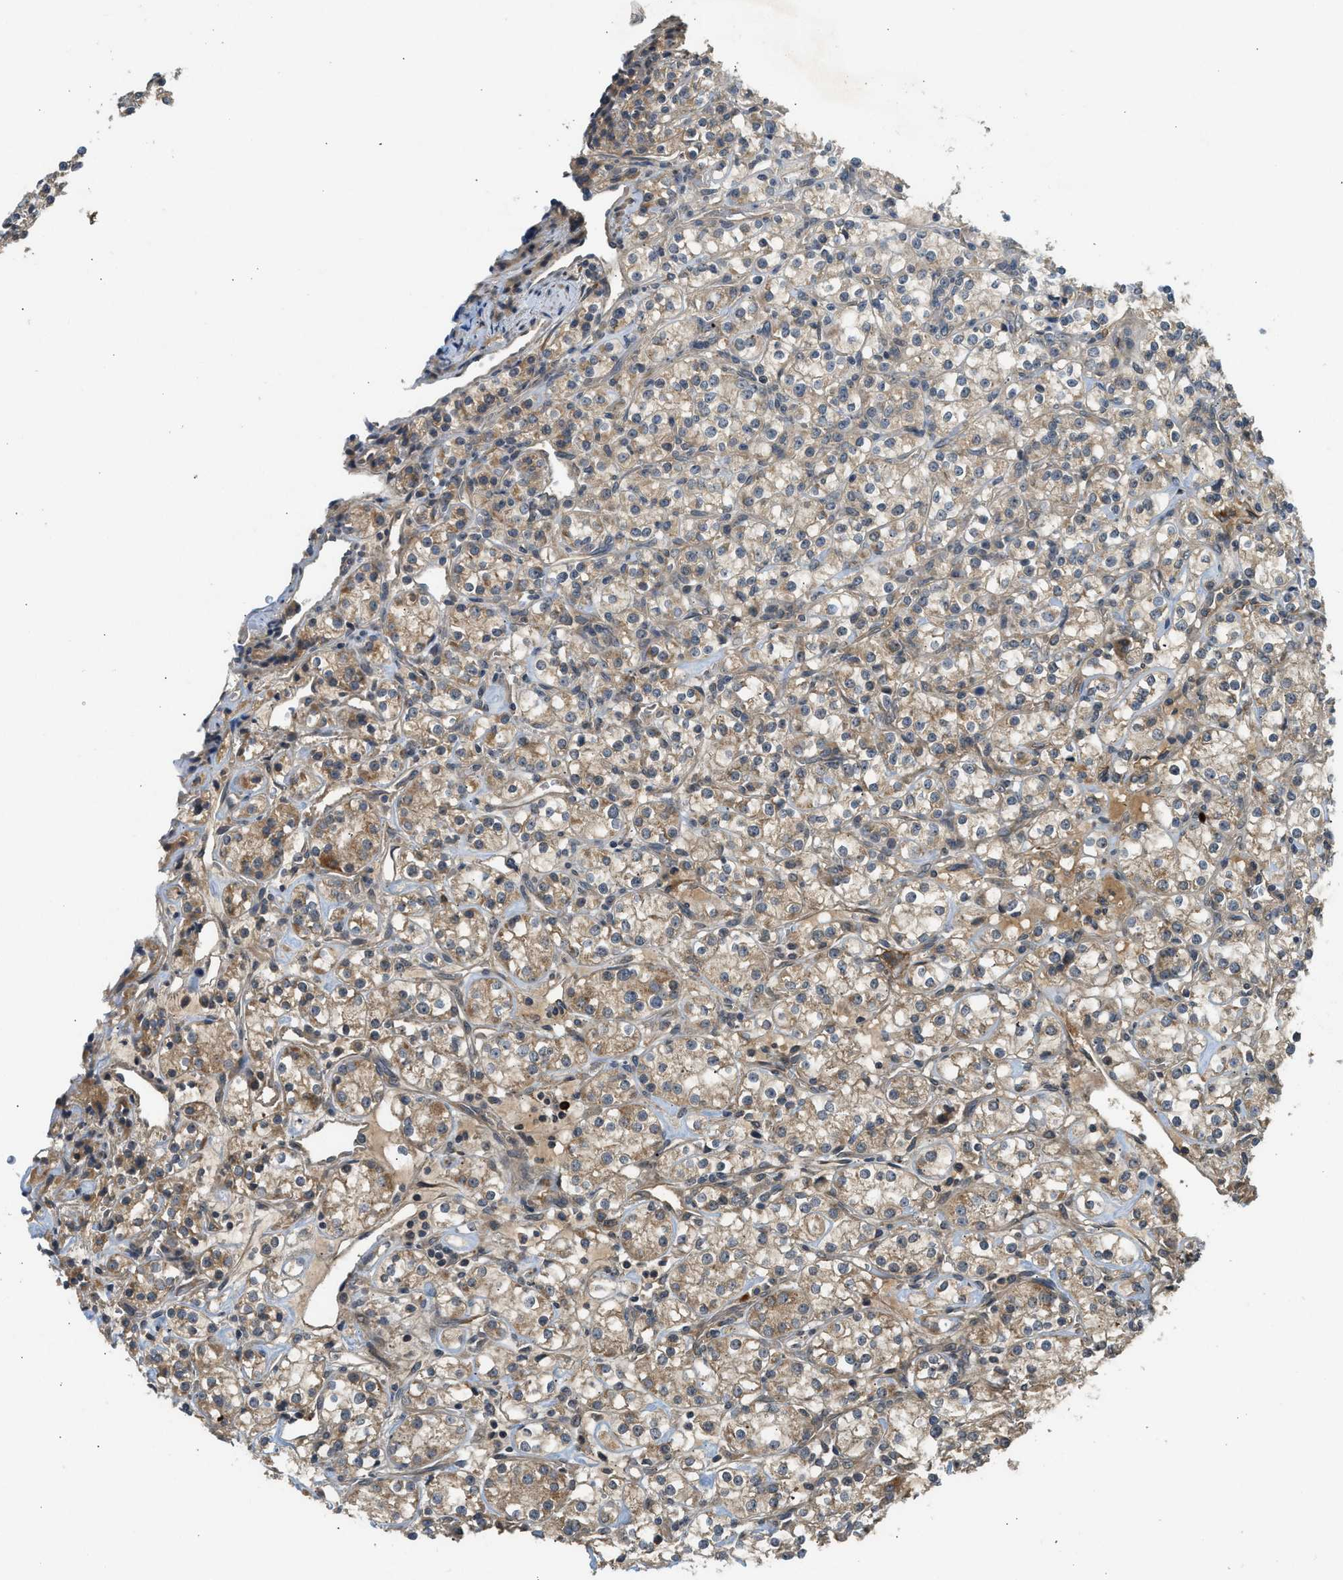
{"staining": {"intensity": "weak", "quantity": ">75%", "location": "cytoplasmic/membranous"}, "tissue": "renal cancer", "cell_type": "Tumor cells", "image_type": "cancer", "snomed": [{"axis": "morphology", "description": "Adenocarcinoma, NOS"}, {"axis": "topography", "description": "Kidney"}], "caption": "Renal adenocarcinoma stained with immunohistochemistry (IHC) reveals weak cytoplasmic/membranous staining in approximately >75% of tumor cells.", "gene": "ADCY8", "patient": {"sex": "male", "age": 77}}